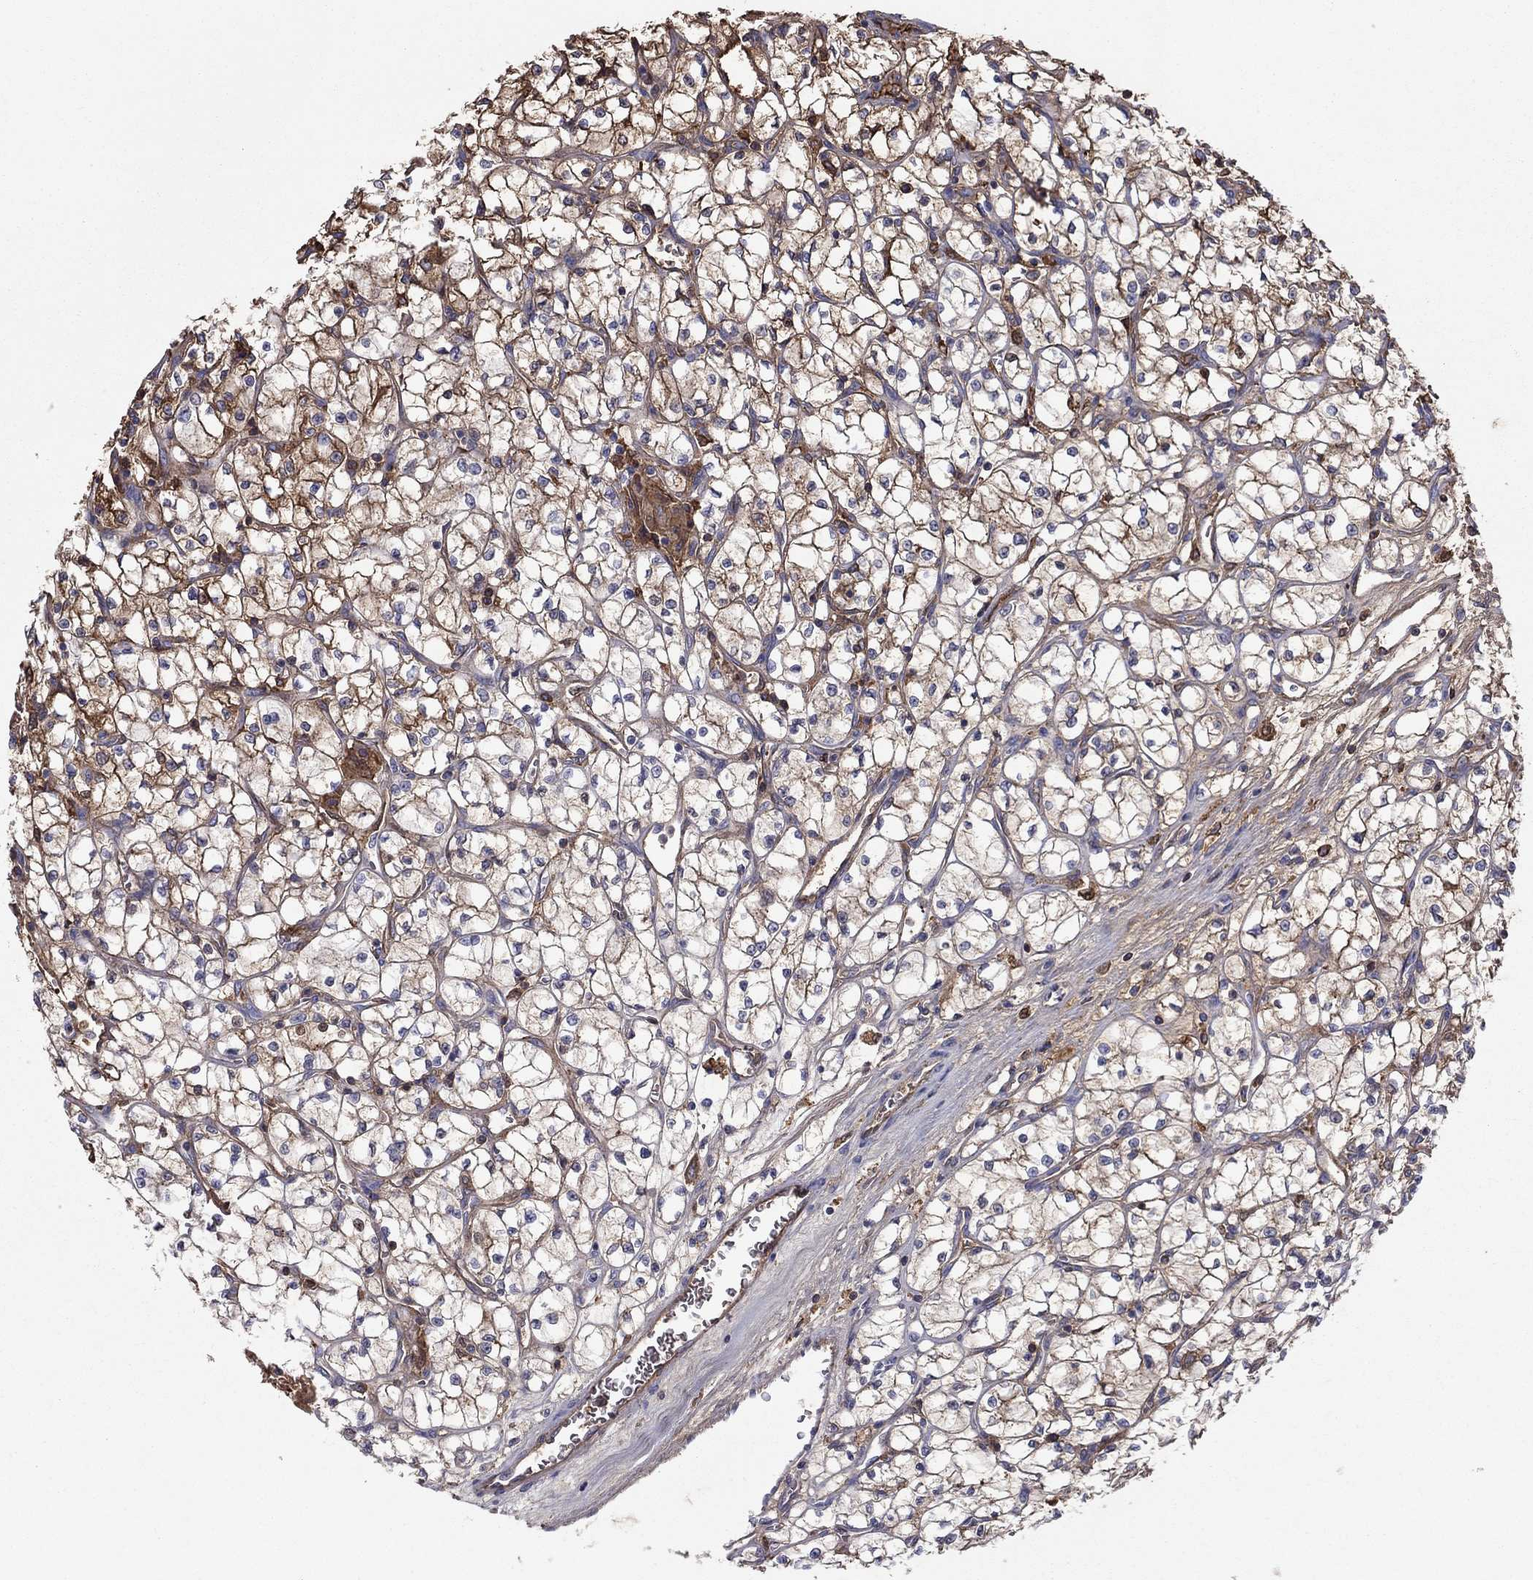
{"staining": {"intensity": "strong", "quantity": "<25%", "location": "cytoplasmic/membranous,nuclear"}, "tissue": "renal cancer", "cell_type": "Tumor cells", "image_type": "cancer", "snomed": [{"axis": "morphology", "description": "Adenocarcinoma, NOS"}, {"axis": "topography", "description": "Kidney"}], "caption": "Protein staining by immunohistochemistry (IHC) exhibits strong cytoplasmic/membranous and nuclear positivity in approximately <25% of tumor cells in renal cancer (adenocarcinoma). Nuclei are stained in blue.", "gene": "HPX", "patient": {"sex": "female", "age": 64}}